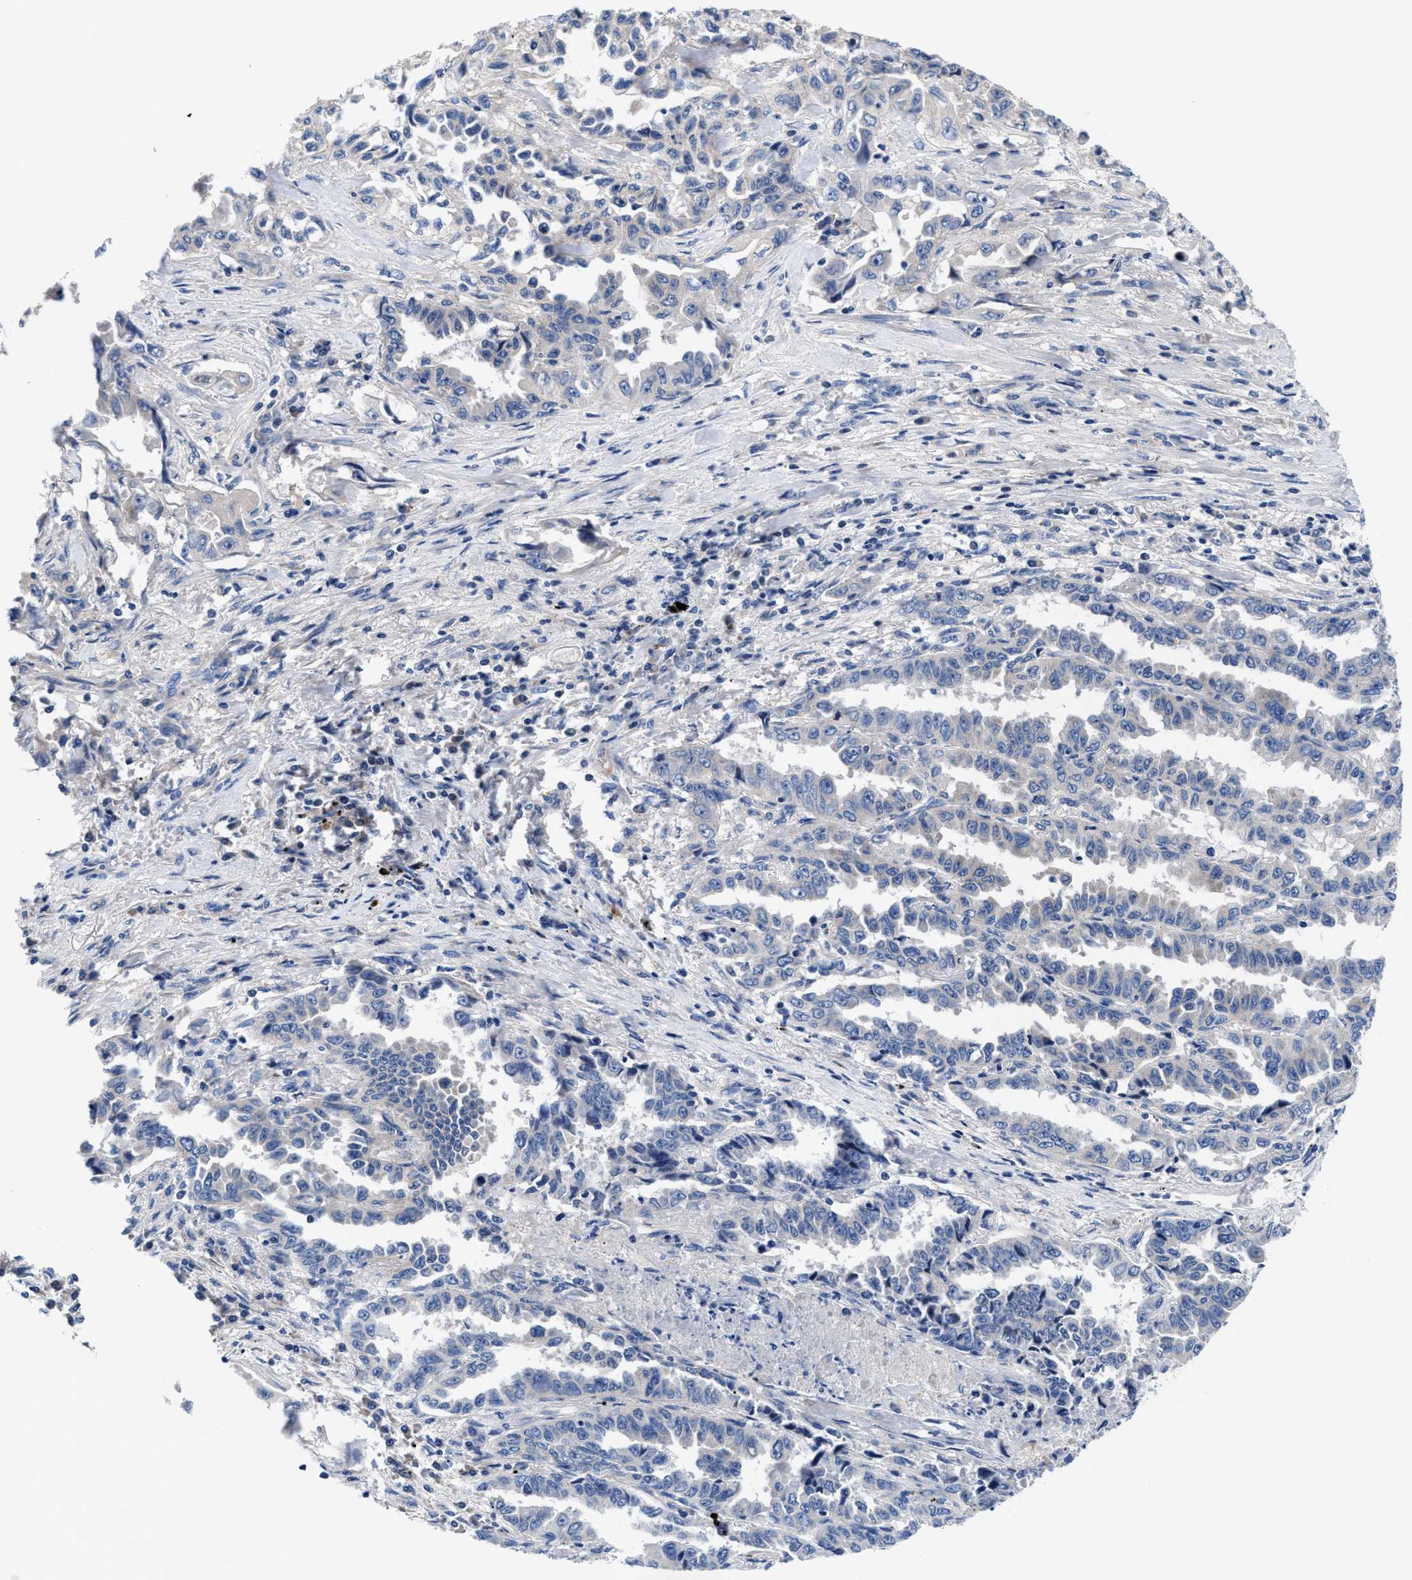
{"staining": {"intensity": "negative", "quantity": "none", "location": "none"}, "tissue": "lung cancer", "cell_type": "Tumor cells", "image_type": "cancer", "snomed": [{"axis": "morphology", "description": "Adenocarcinoma, NOS"}, {"axis": "topography", "description": "Lung"}], "caption": "Image shows no protein expression in tumor cells of lung cancer (adenocarcinoma) tissue.", "gene": "DHRS13", "patient": {"sex": "female", "age": 51}}